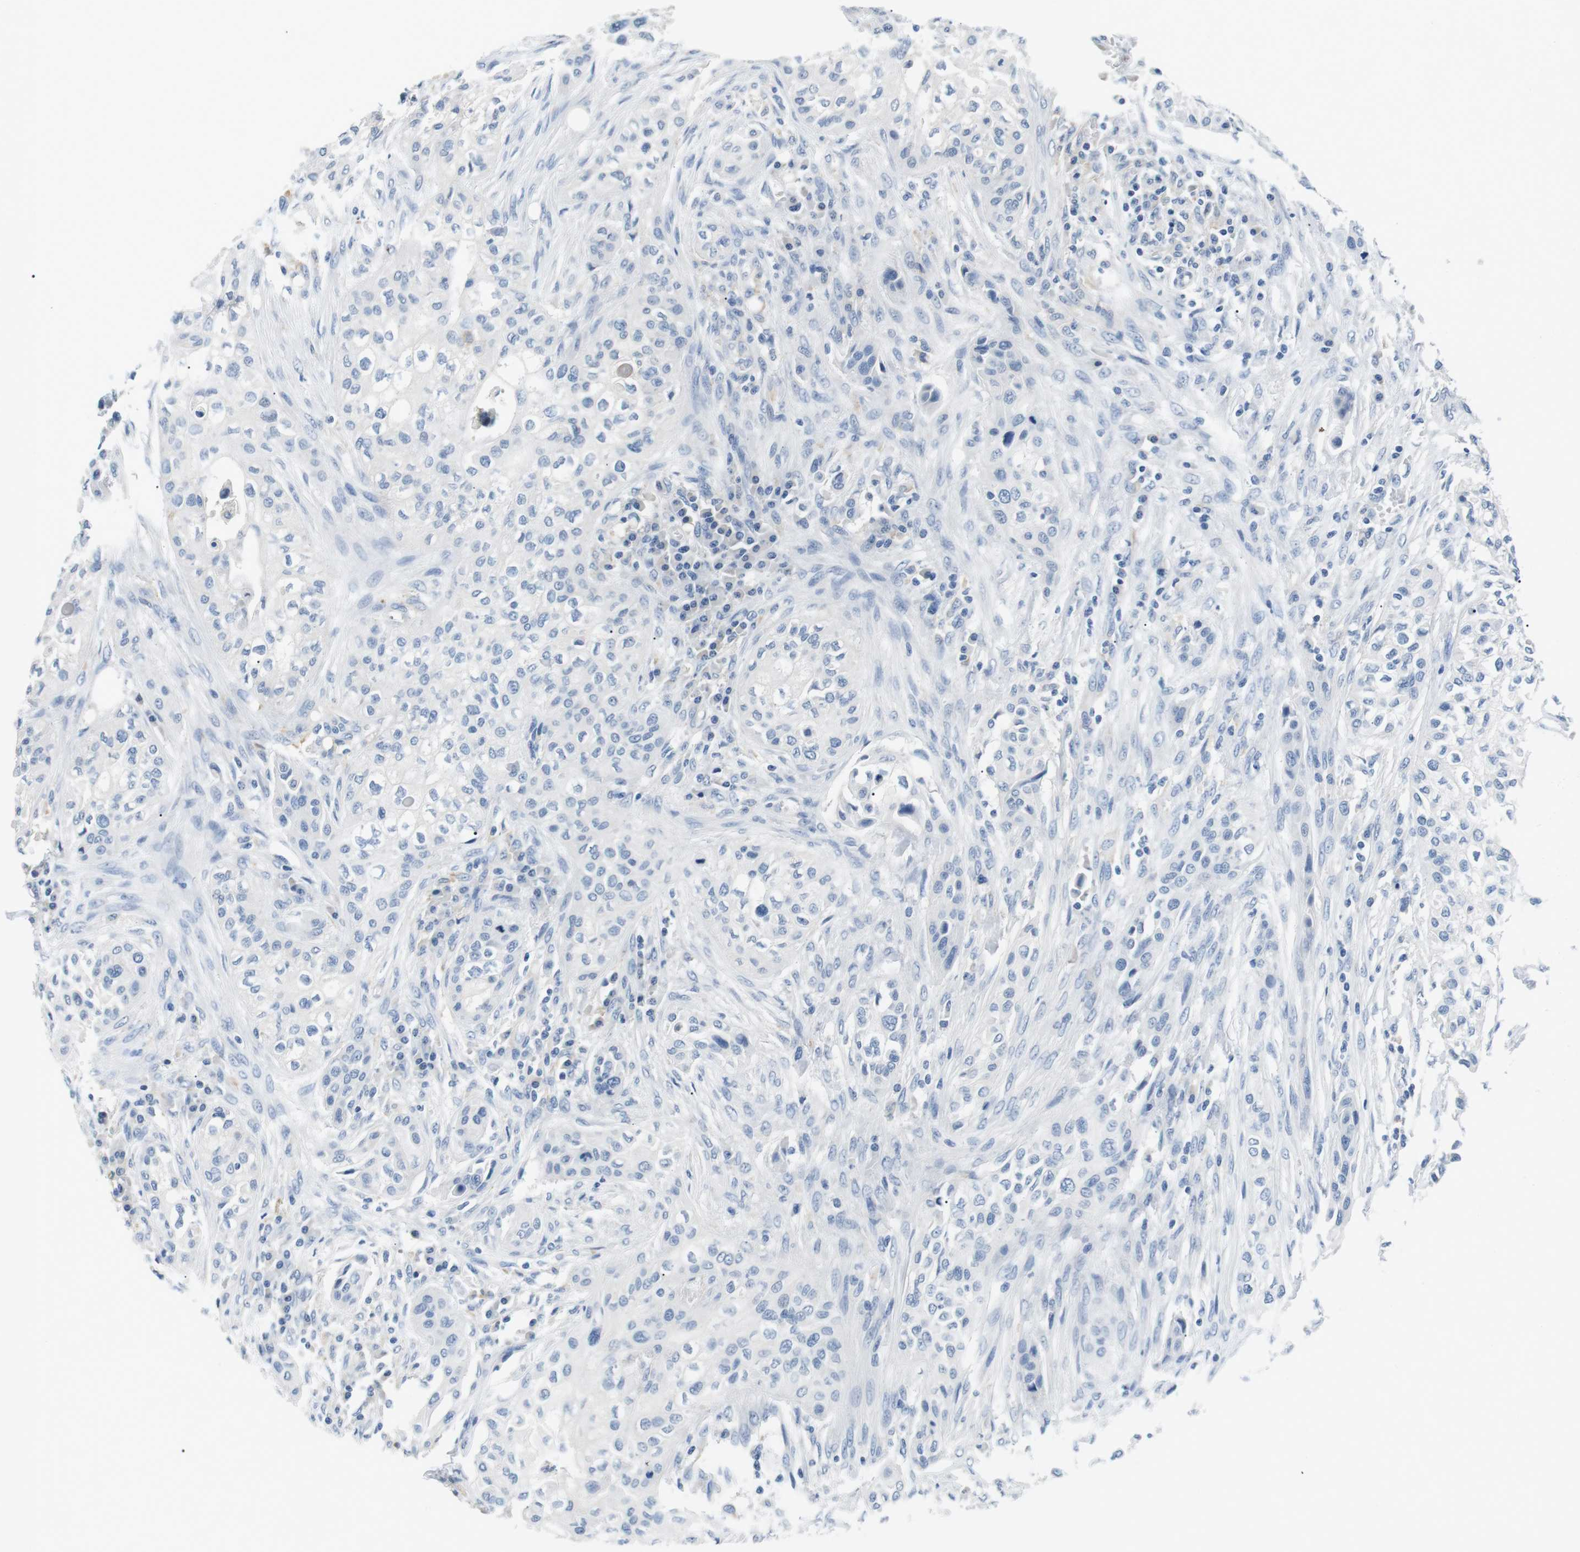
{"staining": {"intensity": "negative", "quantity": "none", "location": "none"}, "tissue": "urothelial cancer", "cell_type": "Tumor cells", "image_type": "cancer", "snomed": [{"axis": "morphology", "description": "Urothelial carcinoma, High grade"}, {"axis": "topography", "description": "Urinary bladder"}], "caption": "The immunohistochemistry image has no significant positivity in tumor cells of urothelial carcinoma (high-grade) tissue. The staining was performed using DAB to visualize the protein expression in brown, while the nuclei were stained in blue with hematoxylin (Magnification: 20x).", "gene": "FCGRT", "patient": {"sex": "male", "age": 74}}